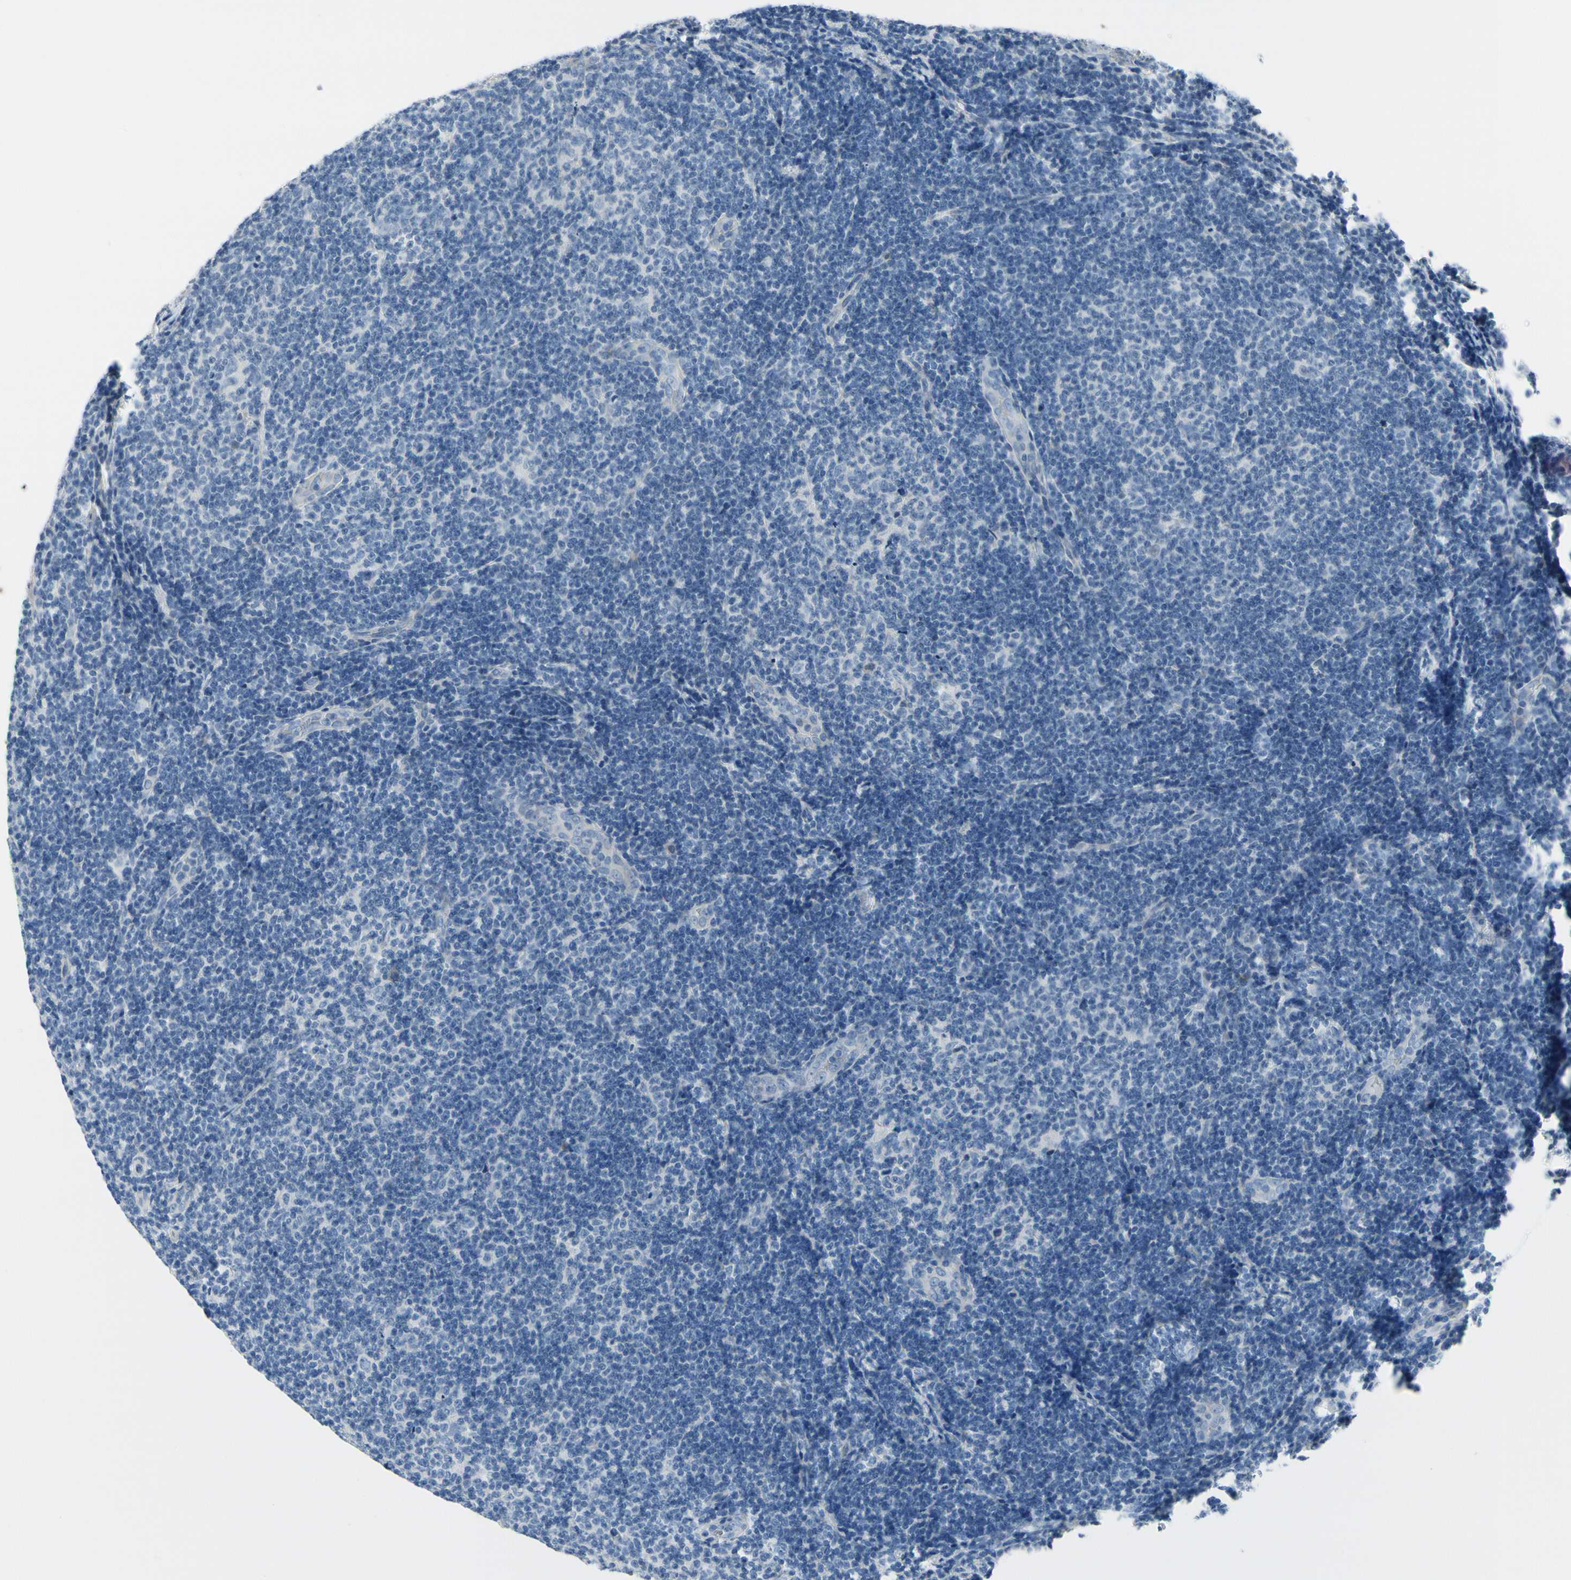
{"staining": {"intensity": "negative", "quantity": "none", "location": "none"}, "tissue": "lymphoma", "cell_type": "Tumor cells", "image_type": "cancer", "snomed": [{"axis": "morphology", "description": "Malignant lymphoma, non-Hodgkin's type, Low grade"}, {"axis": "topography", "description": "Lymph node"}], "caption": "DAB (3,3'-diaminobenzidine) immunohistochemical staining of low-grade malignant lymphoma, non-Hodgkin's type shows no significant expression in tumor cells.", "gene": "MUC5B", "patient": {"sex": "male", "age": 83}}